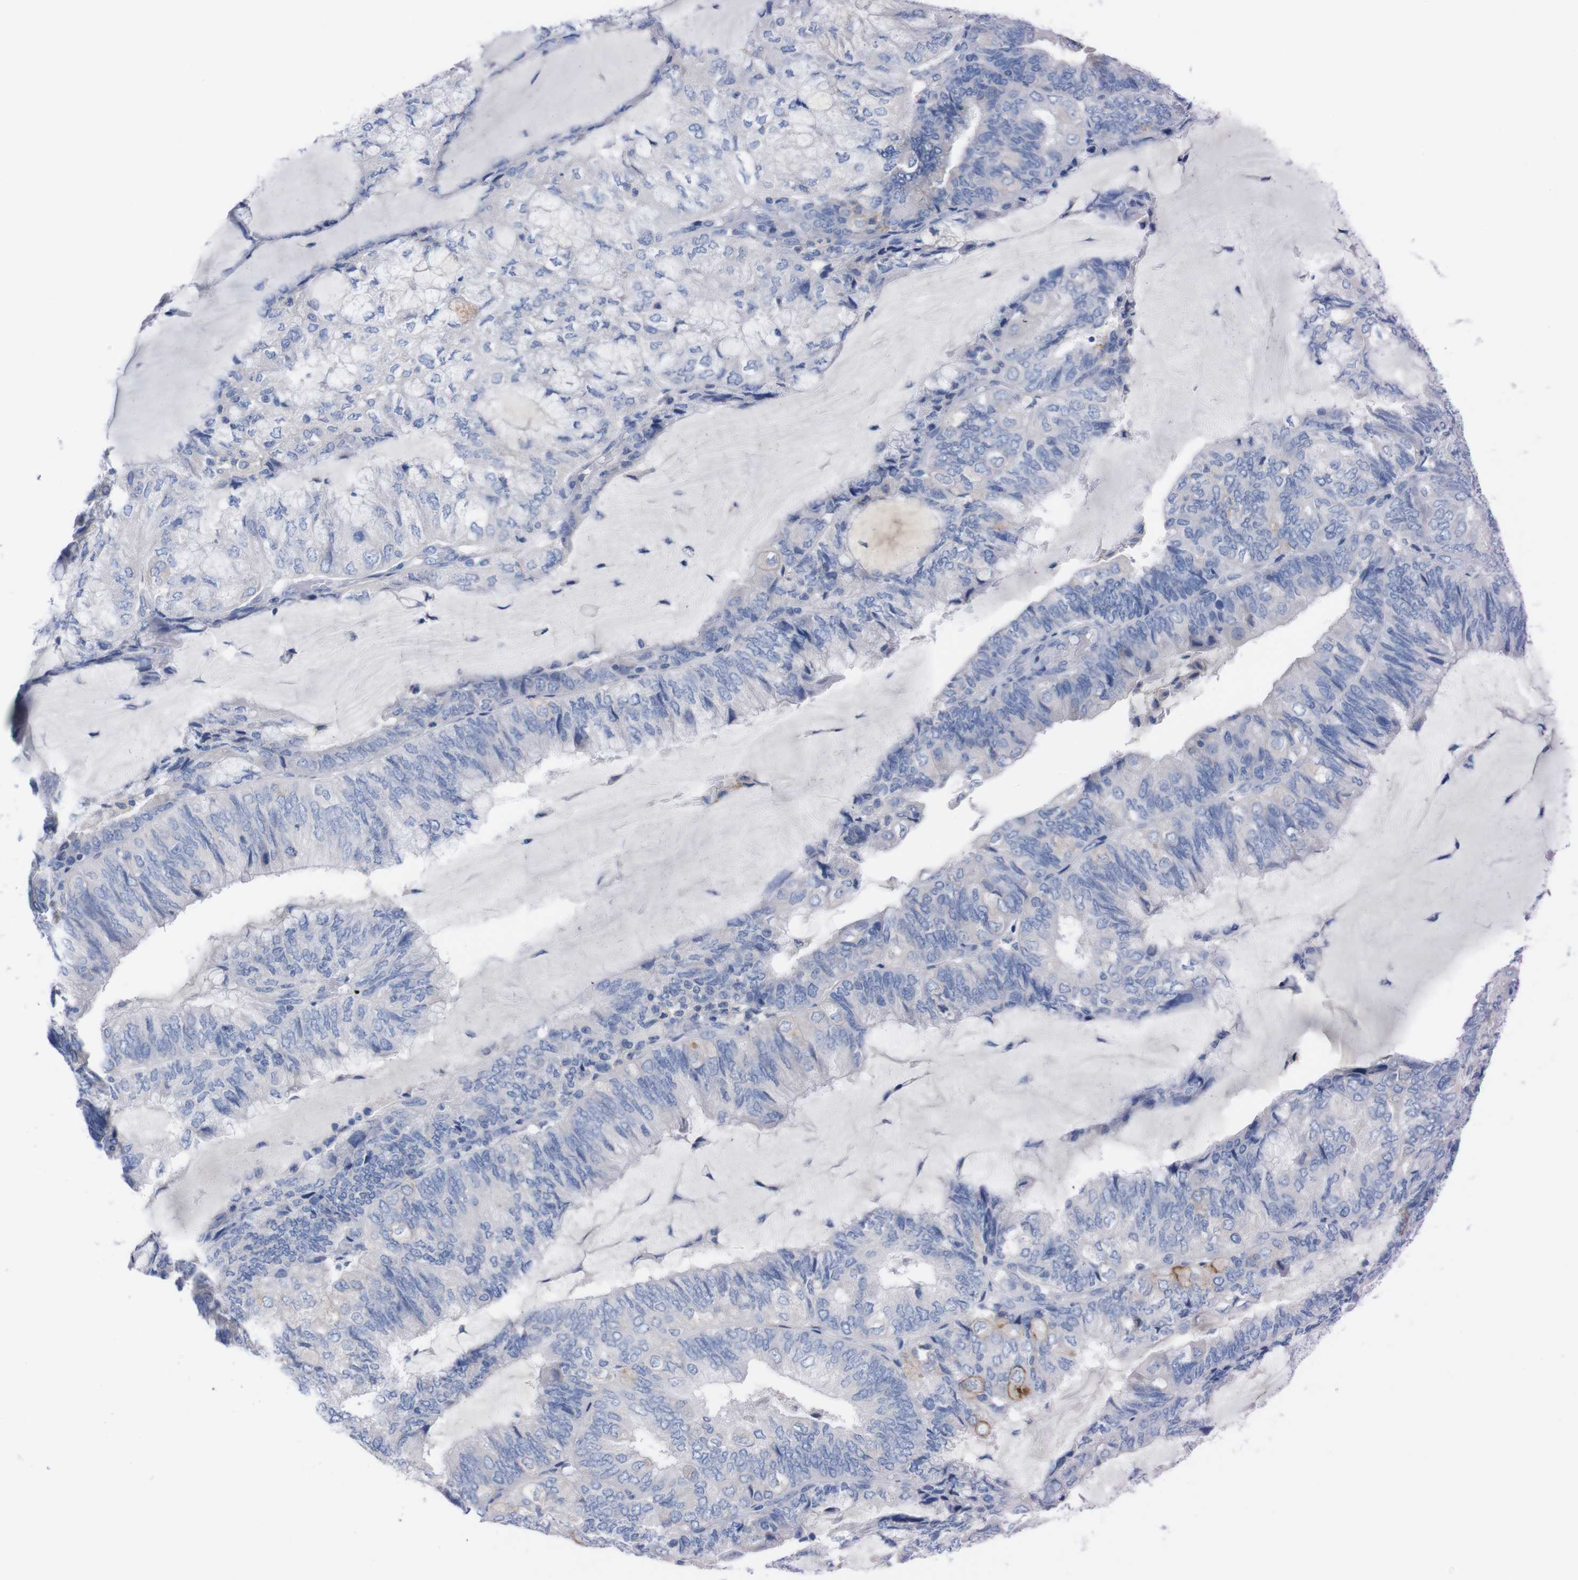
{"staining": {"intensity": "negative", "quantity": "none", "location": "none"}, "tissue": "endometrial cancer", "cell_type": "Tumor cells", "image_type": "cancer", "snomed": [{"axis": "morphology", "description": "Adenocarcinoma, NOS"}, {"axis": "topography", "description": "Endometrium"}], "caption": "Endometrial cancer (adenocarcinoma) was stained to show a protein in brown. There is no significant staining in tumor cells. (Brightfield microscopy of DAB (3,3'-diaminobenzidine) immunohistochemistry (IHC) at high magnification).", "gene": "TMEM243", "patient": {"sex": "female", "age": 81}}